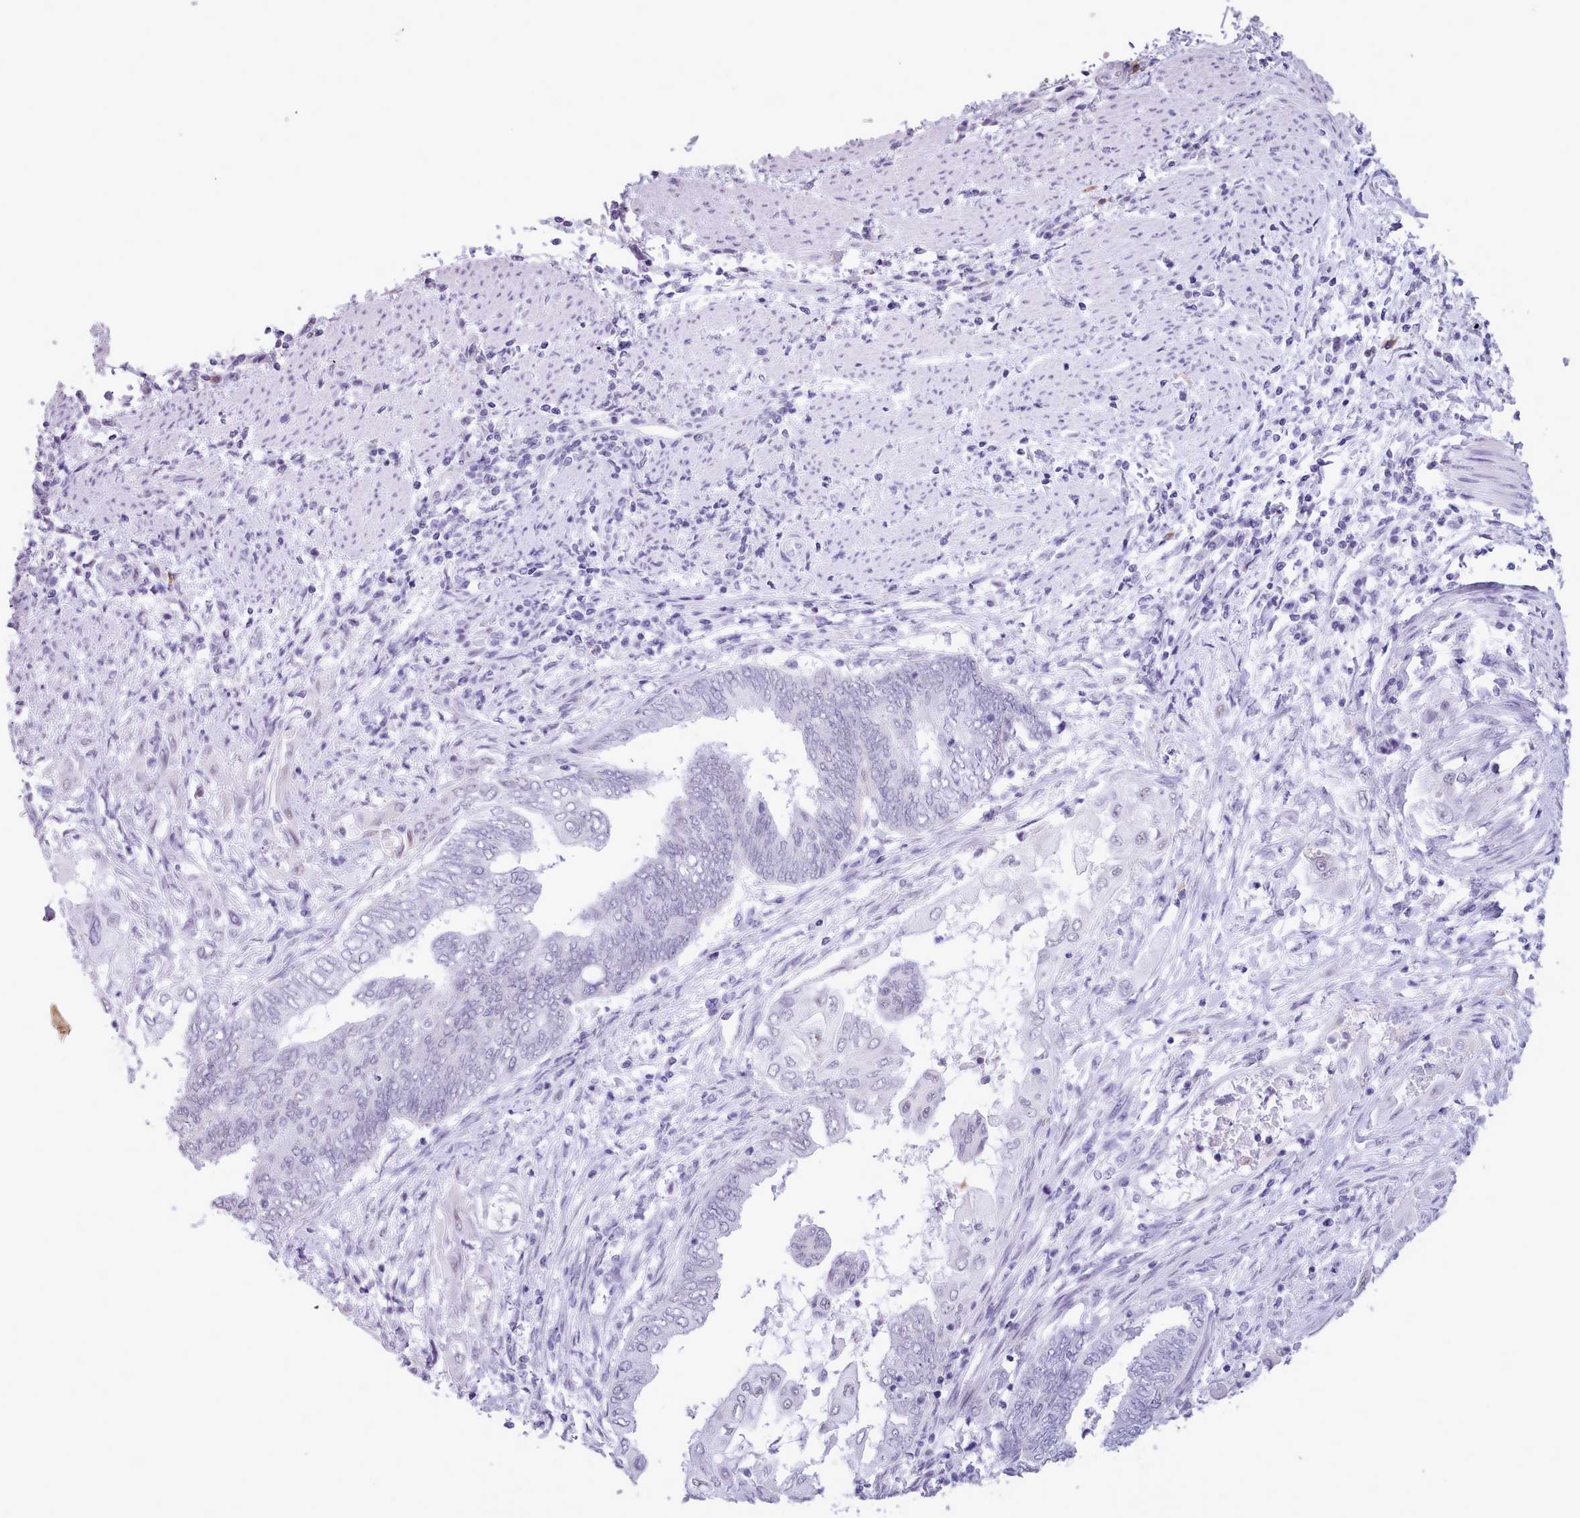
{"staining": {"intensity": "negative", "quantity": "none", "location": "none"}, "tissue": "endometrial cancer", "cell_type": "Tumor cells", "image_type": "cancer", "snomed": [{"axis": "morphology", "description": "Adenocarcinoma, NOS"}, {"axis": "topography", "description": "Uterus"}, {"axis": "topography", "description": "Endometrium"}], "caption": "The immunohistochemistry (IHC) photomicrograph has no significant positivity in tumor cells of endometrial adenocarcinoma tissue. (DAB (3,3'-diaminobenzidine) immunohistochemistry (IHC), high magnification).", "gene": "FBXO48", "patient": {"sex": "female", "age": 70}}